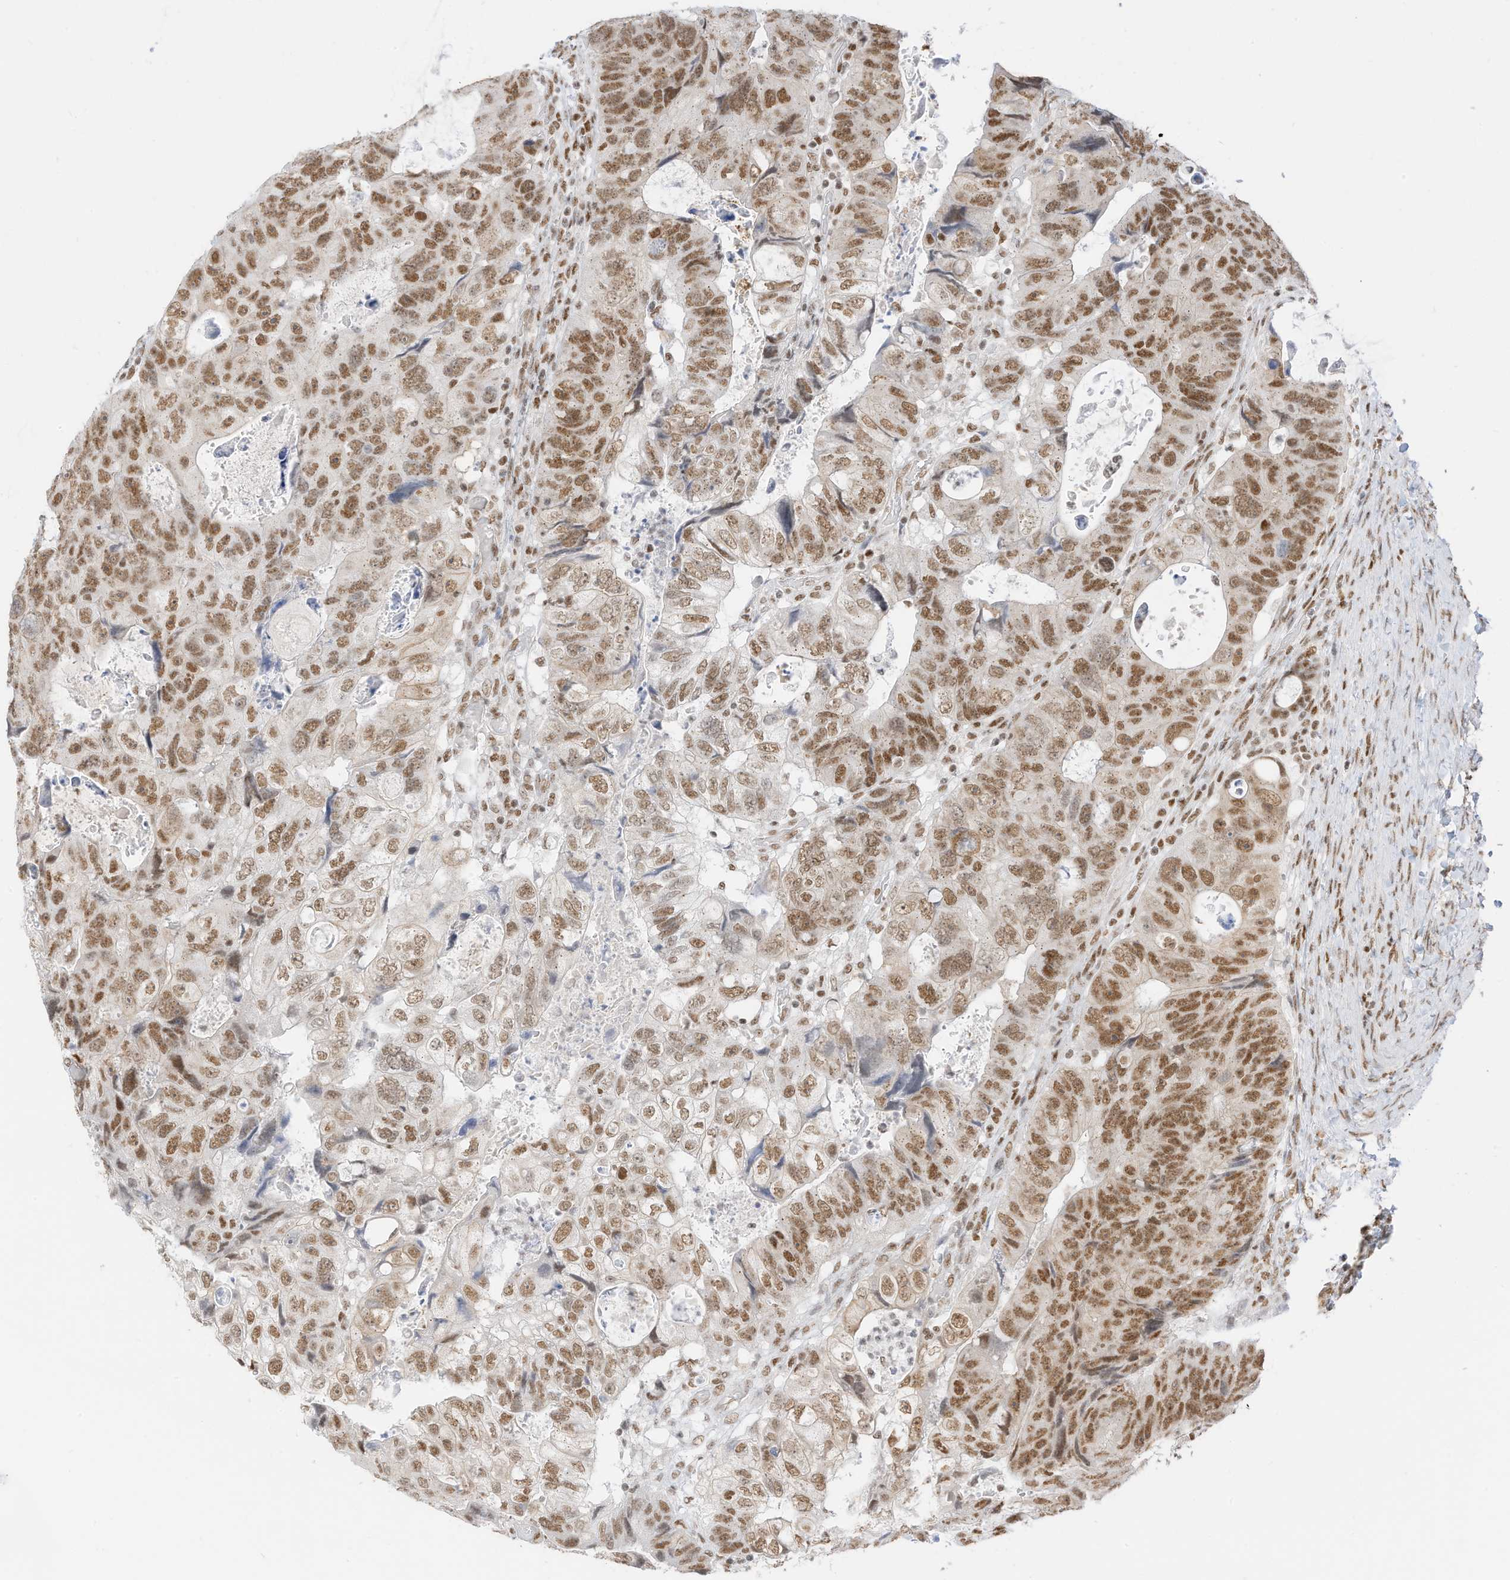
{"staining": {"intensity": "moderate", "quantity": ">75%", "location": "nuclear"}, "tissue": "colorectal cancer", "cell_type": "Tumor cells", "image_type": "cancer", "snomed": [{"axis": "morphology", "description": "Adenocarcinoma, NOS"}, {"axis": "topography", "description": "Rectum"}], "caption": "Human adenocarcinoma (colorectal) stained with a protein marker demonstrates moderate staining in tumor cells.", "gene": "SMARCA2", "patient": {"sex": "male", "age": 59}}